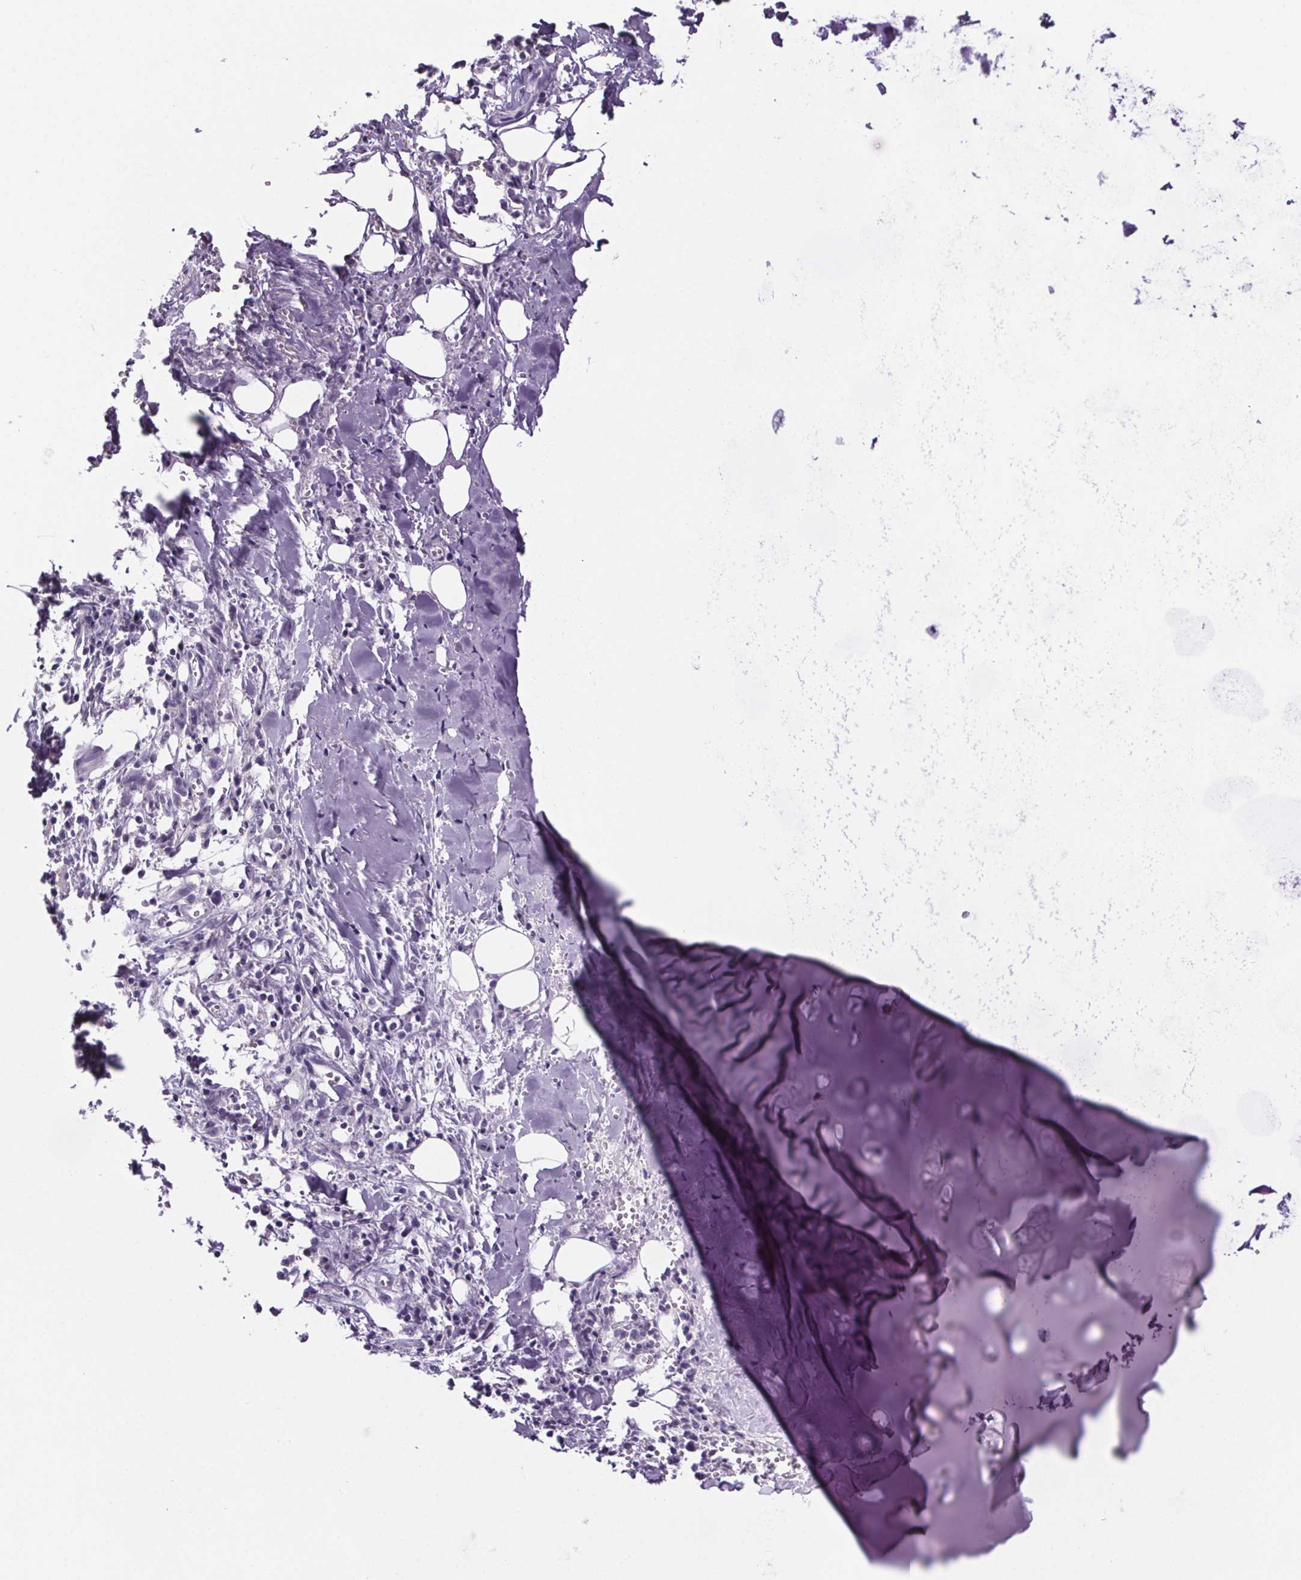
{"staining": {"intensity": "negative", "quantity": "none", "location": "none"}, "tissue": "adipose tissue", "cell_type": "Adipocytes", "image_type": "normal", "snomed": [{"axis": "morphology", "description": "Normal tissue, NOS"}, {"axis": "morphology", "description": "Squamous cell carcinoma, NOS"}, {"axis": "topography", "description": "Cartilage tissue"}, {"axis": "topography", "description": "Bronchus"}, {"axis": "topography", "description": "Lung"}], "caption": "Histopathology image shows no significant protein expression in adipocytes of normal adipose tissue. Nuclei are stained in blue.", "gene": "CUBN", "patient": {"sex": "male", "age": 66}}